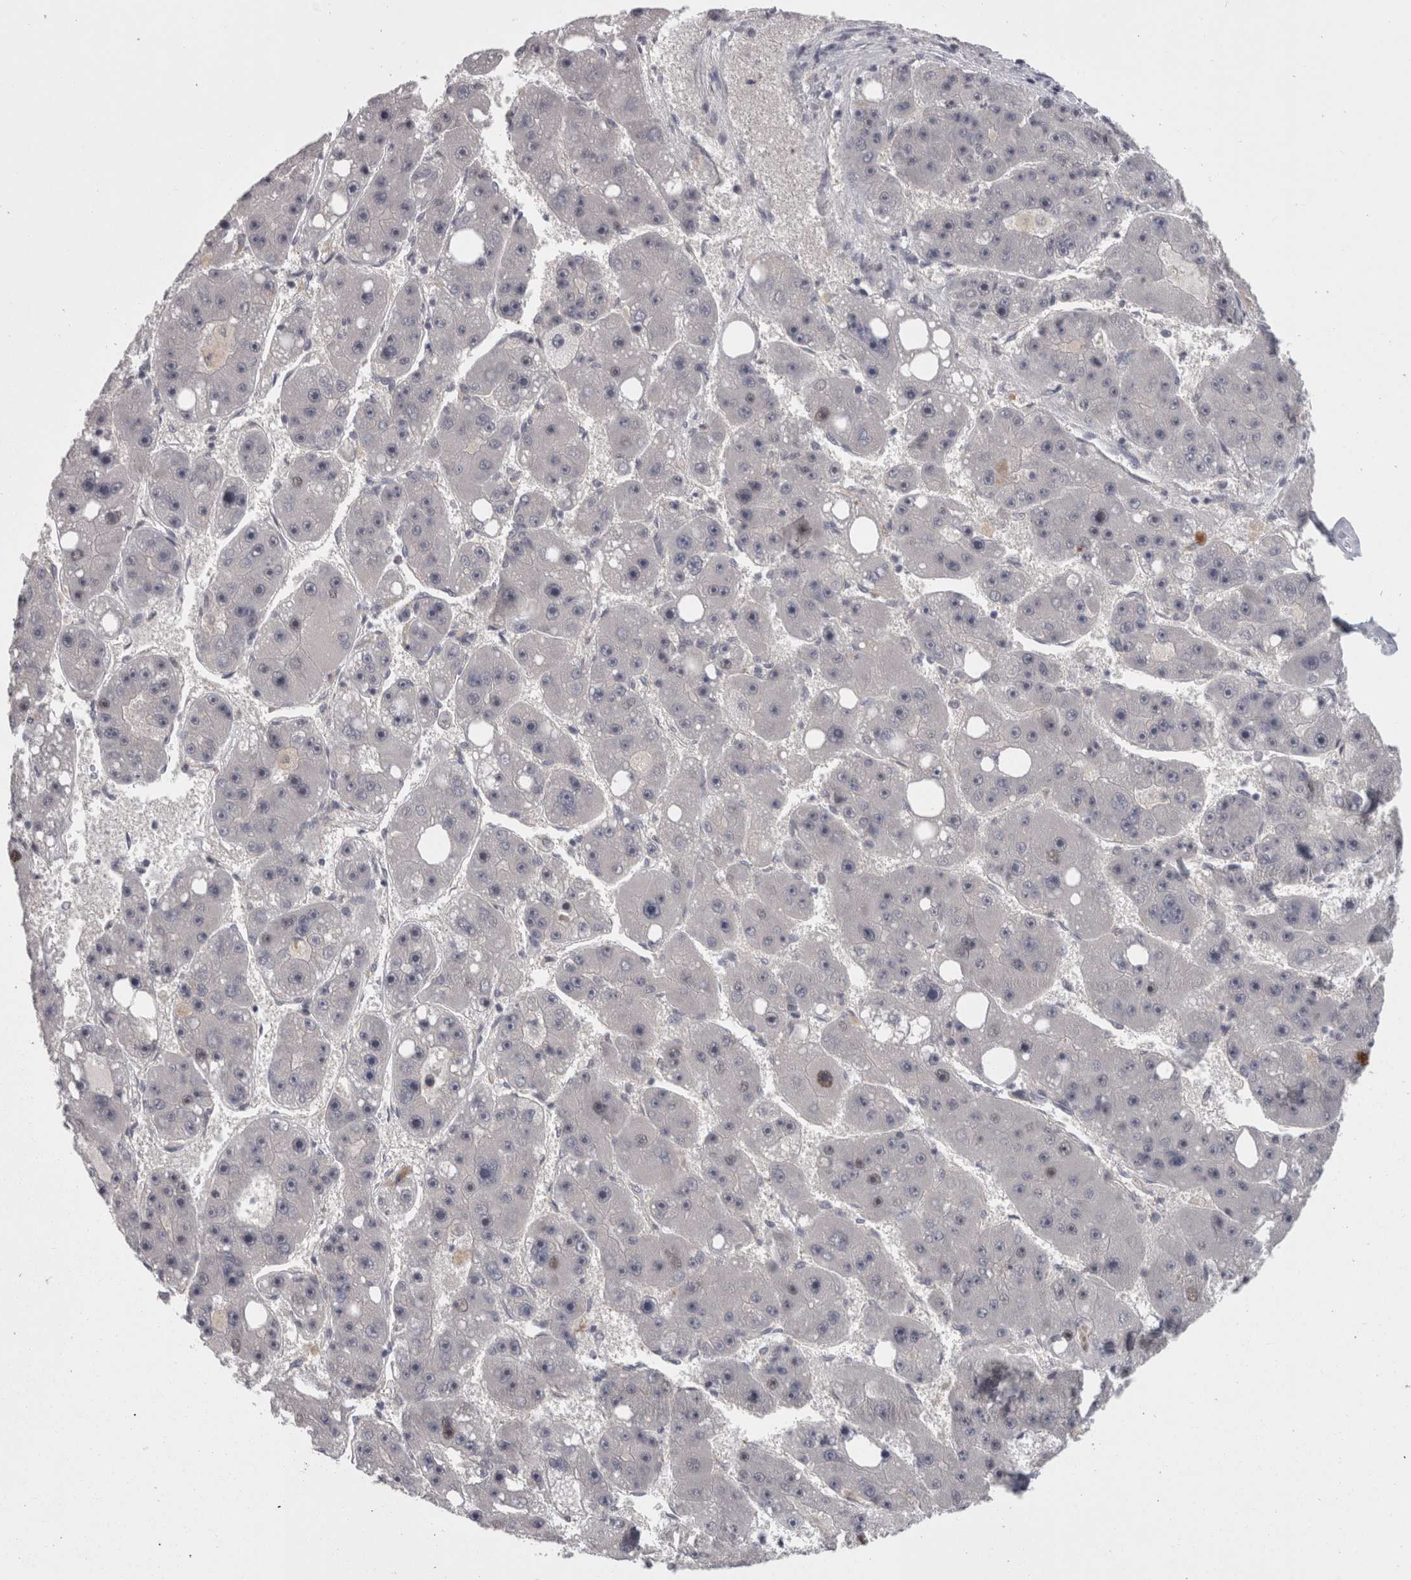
{"staining": {"intensity": "negative", "quantity": "none", "location": "none"}, "tissue": "liver cancer", "cell_type": "Tumor cells", "image_type": "cancer", "snomed": [{"axis": "morphology", "description": "Carcinoma, Hepatocellular, NOS"}, {"axis": "topography", "description": "Liver"}], "caption": "Histopathology image shows no significant protein positivity in tumor cells of hepatocellular carcinoma (liver).", "gene": "RMDN1", "patient": {"sex": "female", "age": 61}}